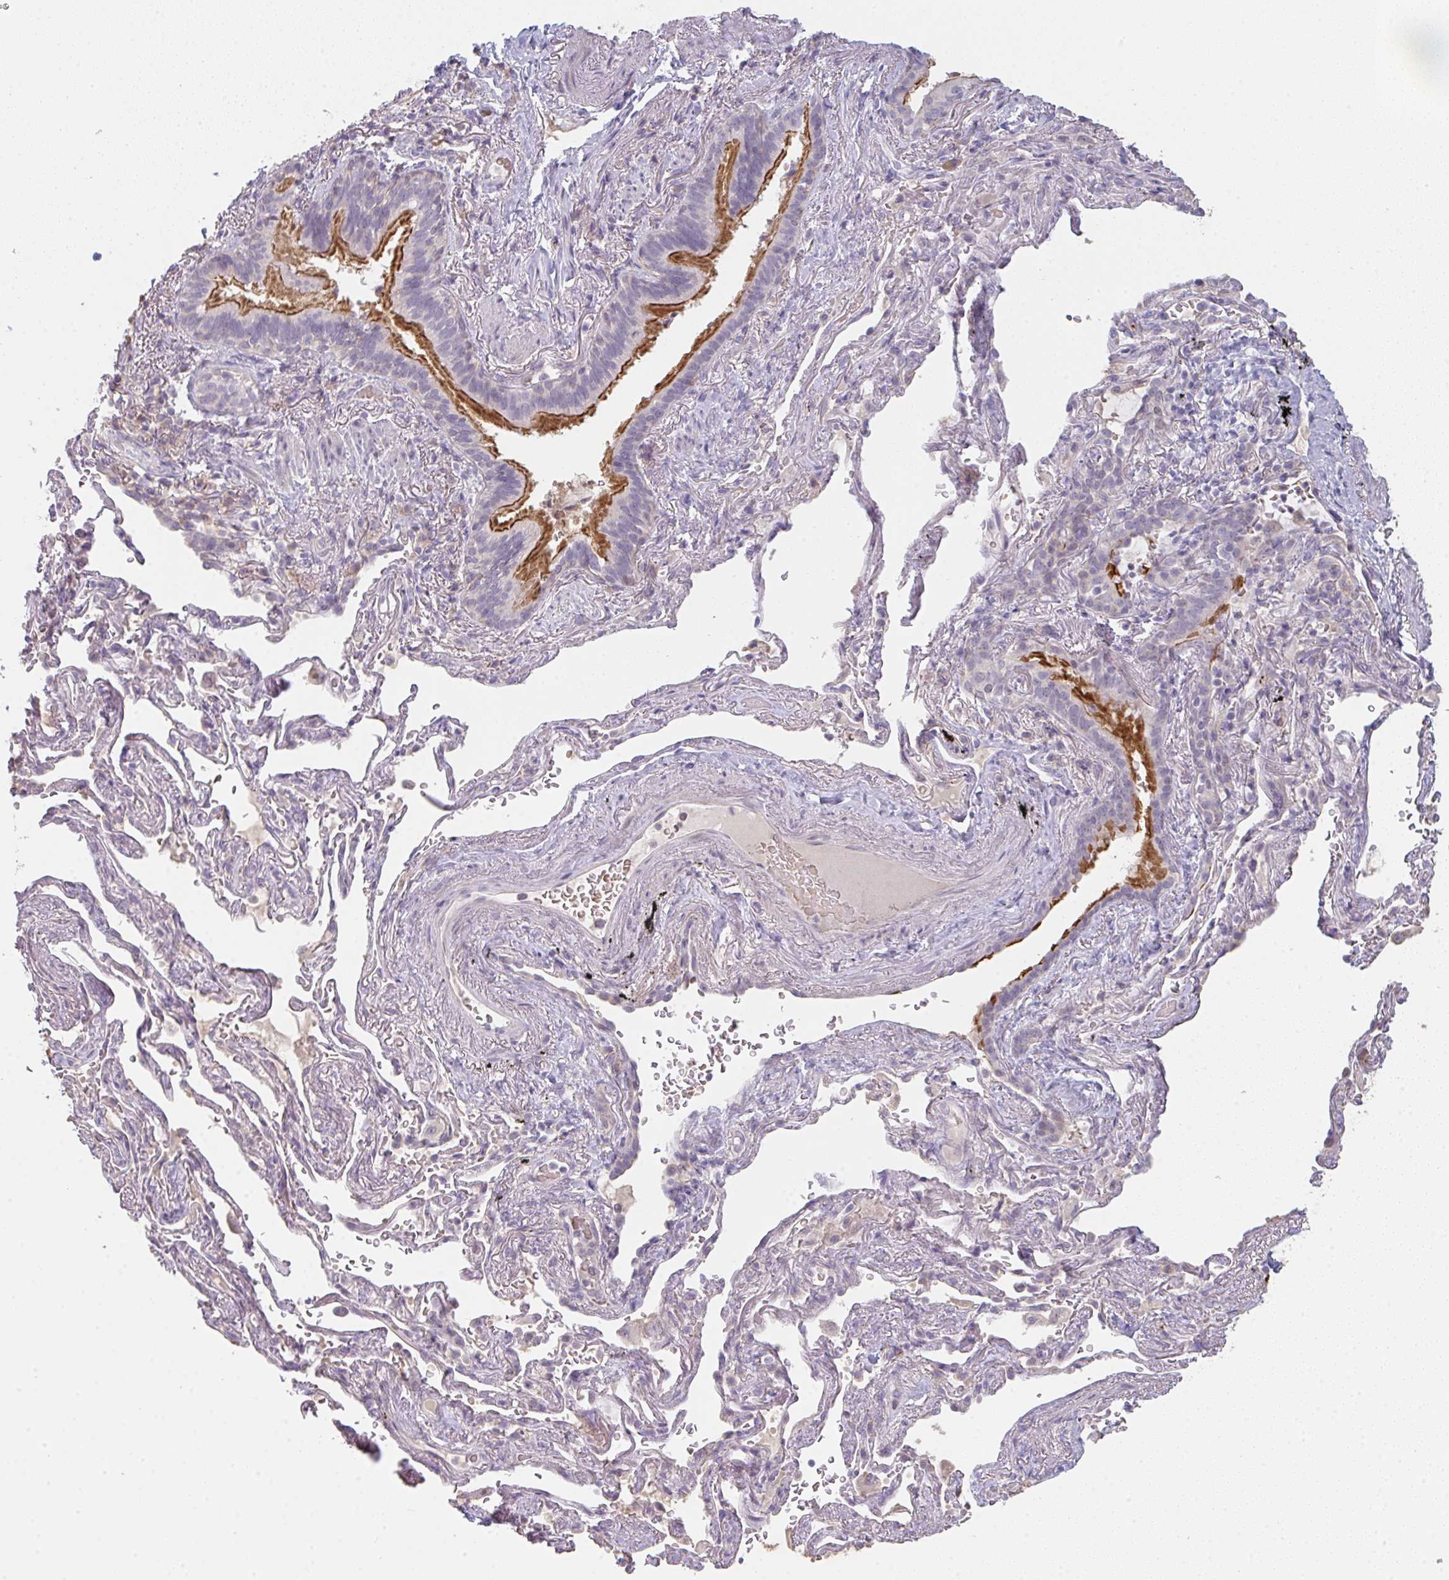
{"staining": {"intensity": "strong", "quantity": "25%-75%", "location": "cytoplasmic/membranous"}, "tissue": "bronchus", "cell_type": "Respiratory epithelial cells", "image_type": "normal", "snomed": [{"axis": "morphology", "description": "Normal tissue, NOS"}, {"axis": "topography", "description": "Bronchus"}], "caption": "Immunohistochemical staining of unremarkable human bronchus demonstrates high levels of strong cytoplasmic/membranous positivity in about 25%-75% of respiratory epithelial cells.", "gene": "TMEM237", "patient": {"sex": "male", "age": 70}}